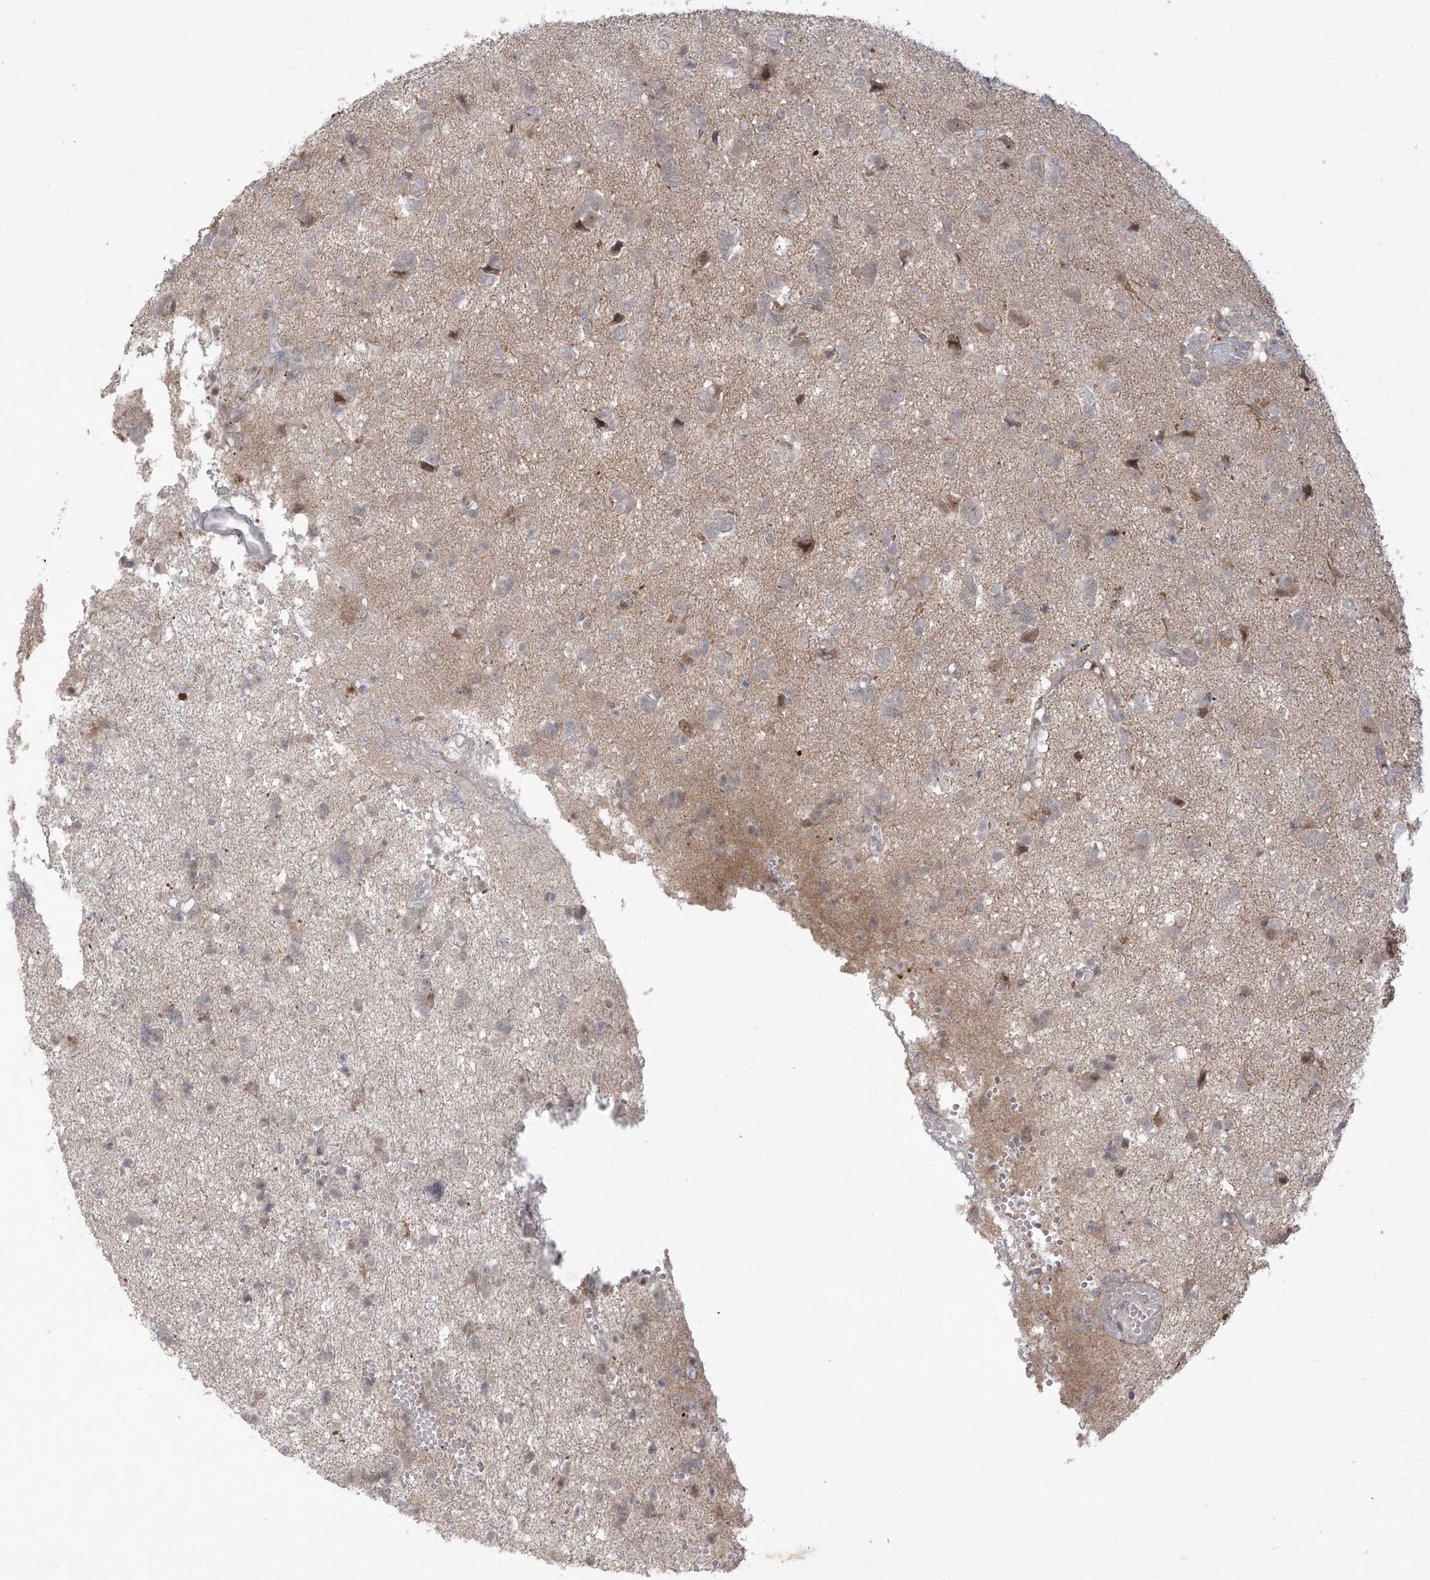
{"staining": {"intensity": "weak", "quantity": "25%-75%", "location": "cytoplasmic/membranous"}, "tissue": "glioma", "cell_type": "Tumor cells", "image_type": "cancer", "snomed": [{"axis": "morphology", "description": "Glioma, malignant, High grade"}, {"axis": "topography", "description": "Brain"}], "caption": "Immunohistochemical staining of human high-grade glioma (malignant) demonstrates low levels of weak cytoplasmic/membranous protein staining in about 25%-75% of tumor cells. The staining was performed using DAB, with brown indicating positive protein expression. Nuclei are stained blue with hematoxylin.", "gene": "OGT", "patient": {"sex": "female", "age": 59}}